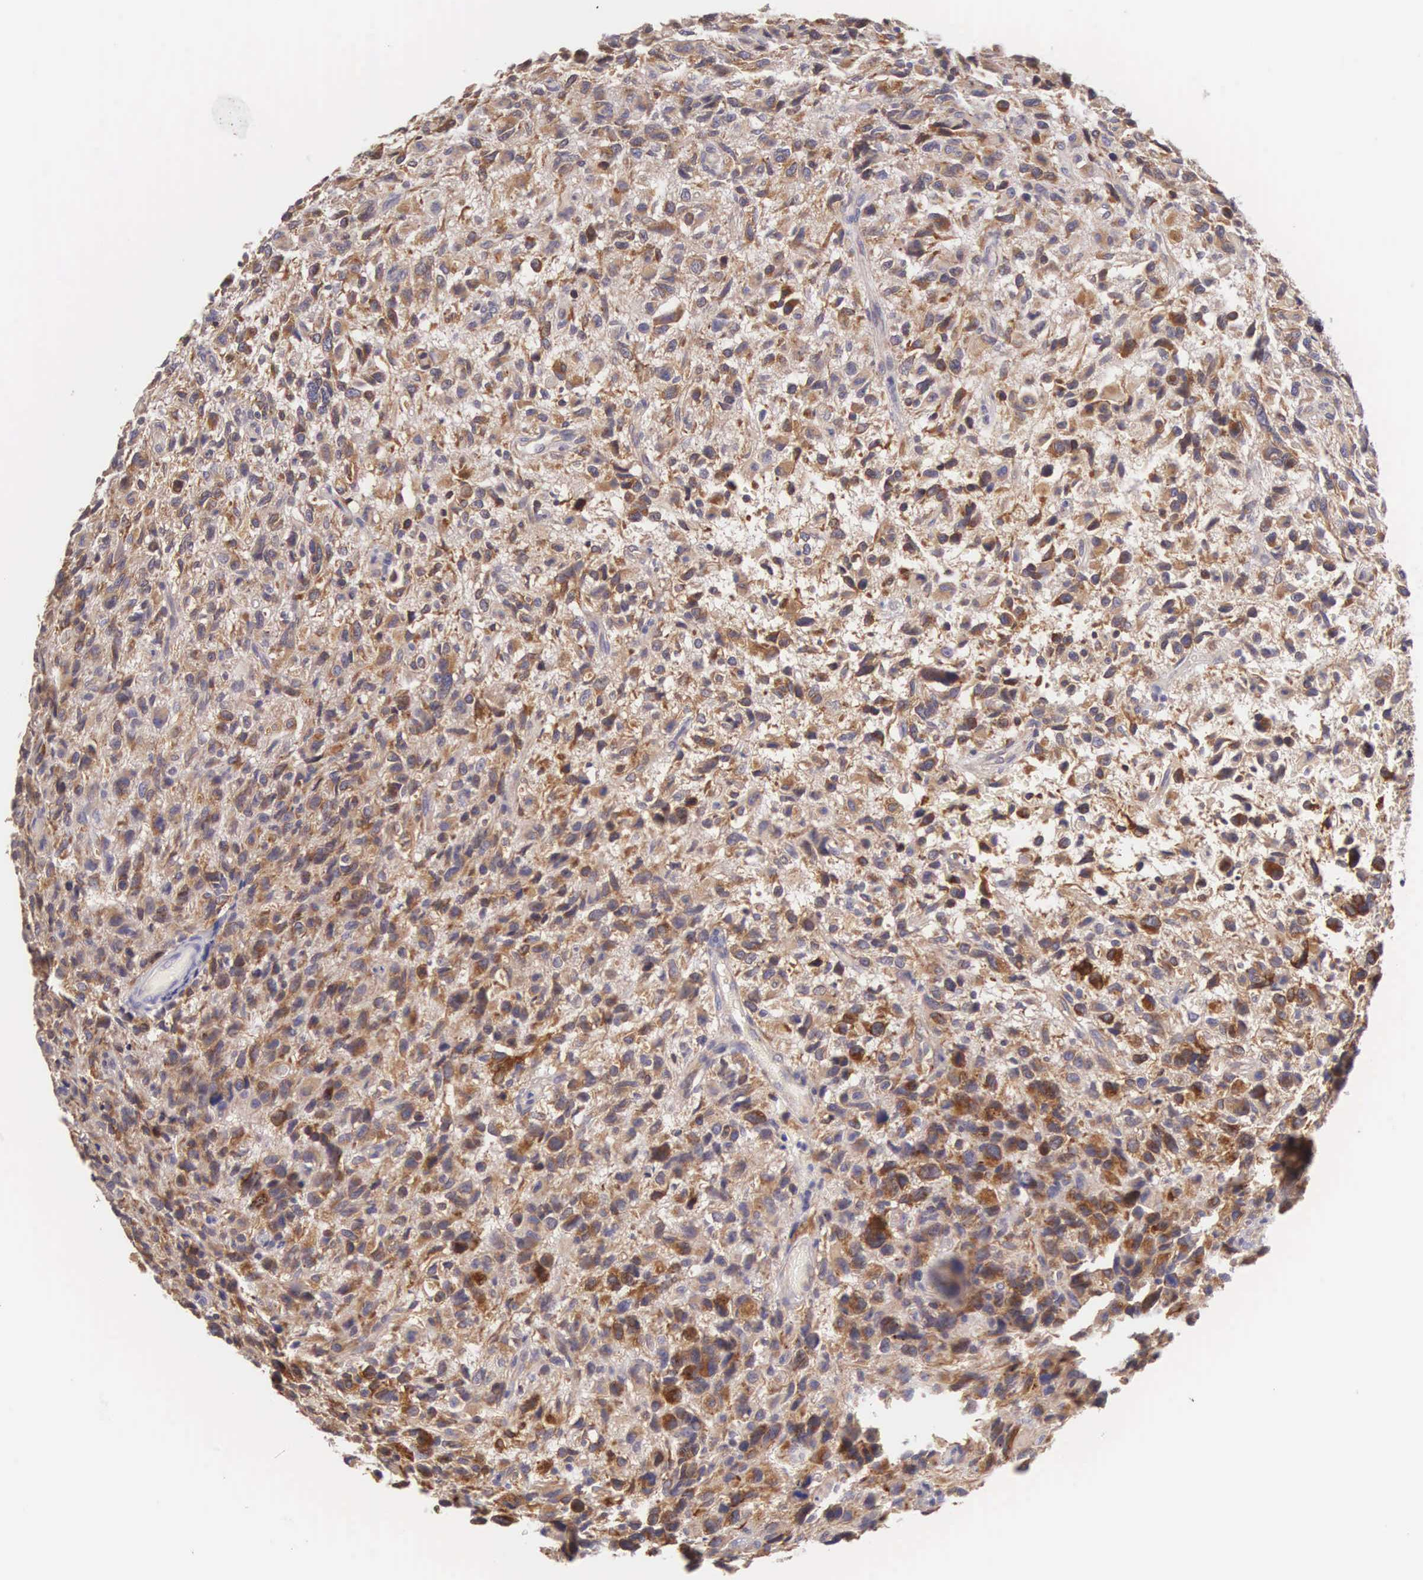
{"staining": {"intensity": "moderate", "quantity": ">75%", "location": "cytoplasmic/membranous"}, "tissue": "glioma", "cell_type": "Tumor cells", "image_type": "cancer", "snomed": [{"axis": "morphology", "description": "Glioma, malignant, High grade"}, {"axis": "topography", "description": "Brain"}], "caption": "A medium amount of moderate cytoplasmic/membranous staining is seen in approximately >75% of tumor cells in glioma tissue.", "gene": "NSDHL", "patient": {"sex": "female", "age": 60}}